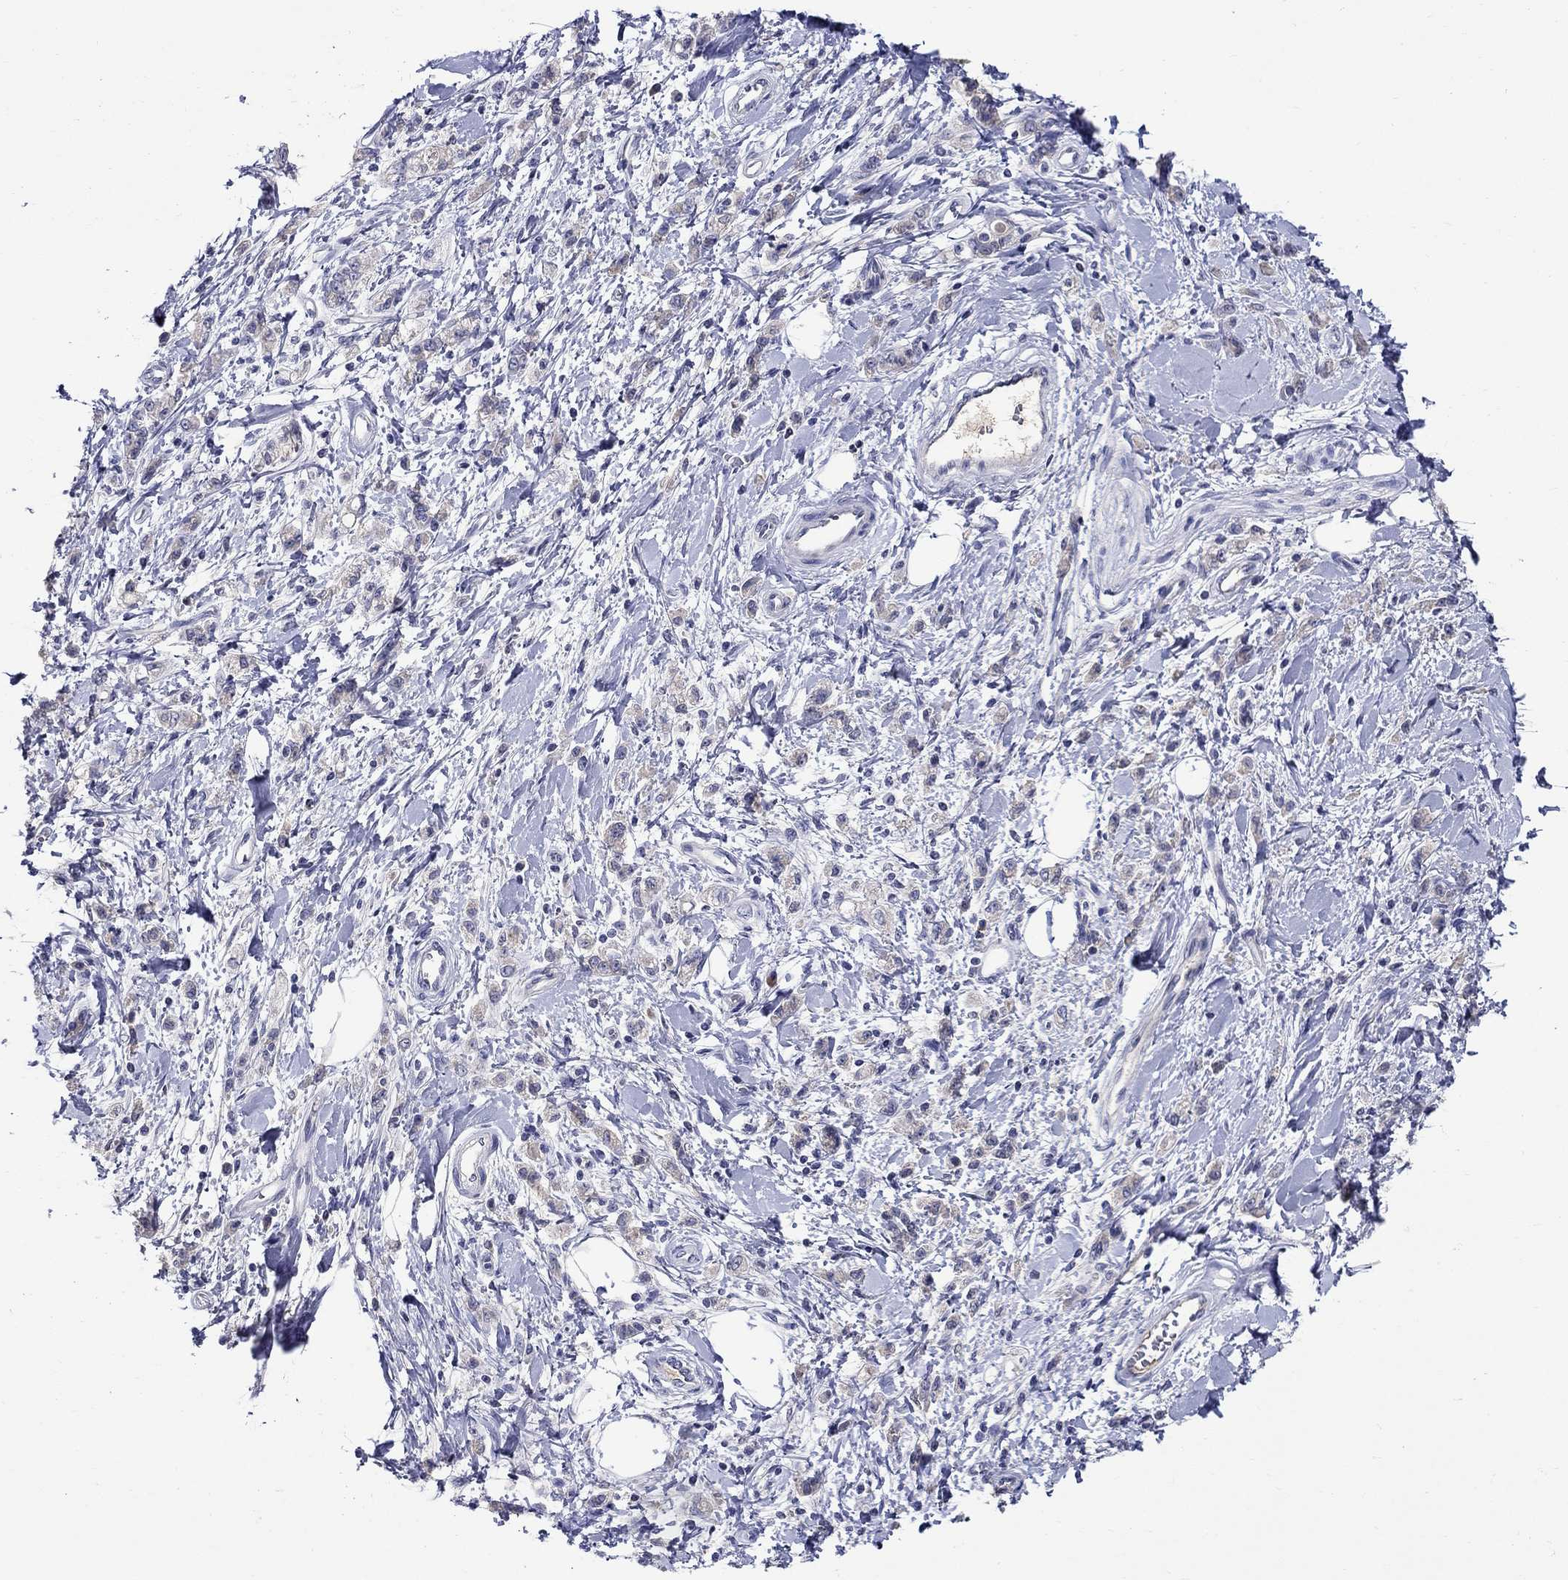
{"staining": {"intensity": "negative", "quantity": "none", "location": "none"}, "tissue": "stomach cancer", "cell_type": "Tumor cells", "image_type": "cancer", "snomed": [{"axis": "morphology", "description": "Adenocarcinoma, NOS"}, {"axis": "topography", "description": "Stomach"}], "caption": "The micrograph demonstrates no staining of tumor cells in stomach adenocarcinoma.", "gene": "SLC30A3", "patient": {"sex": "male", "age": 77}}